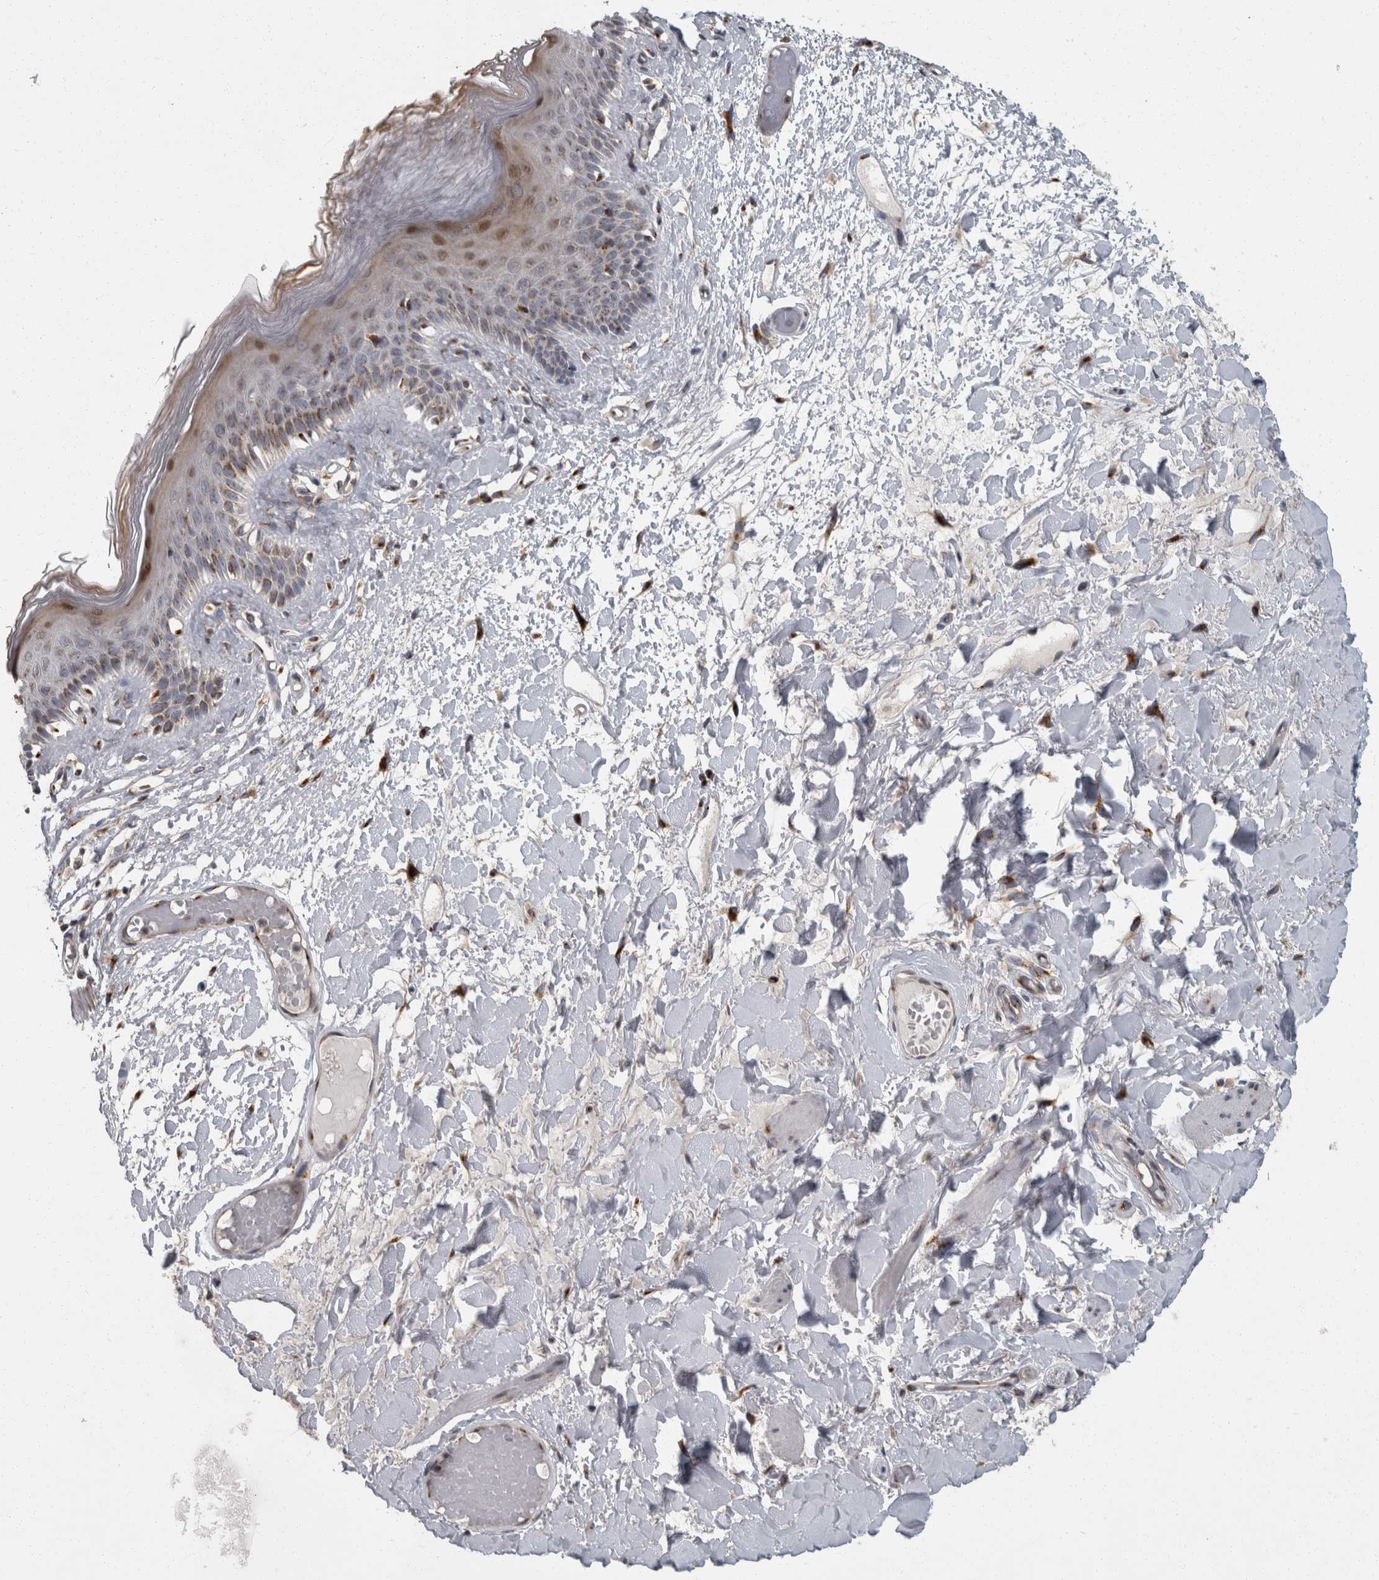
{"staining": {"intensity": "weak", "quantity": "25%-75%", "location": "cytoplasmic/membranous"}, "tissue": "skin", "cell_type": "Epidermal cells", "image_type": "normal", "snomed": [{"axis": "morphology", "description": "Normal tissue, NOS"}, {"axis": "topography", "description": "Vulva"}], "caption": "A brown stain highlights weak cytoplasmic/membranous expression of a protein in epidermal cells of normal skin. (Brightfield microscopy of DAB IHC at high magnification).", "gene": "LMAN2L", "patient": {"sex": "female", "age": 73}}